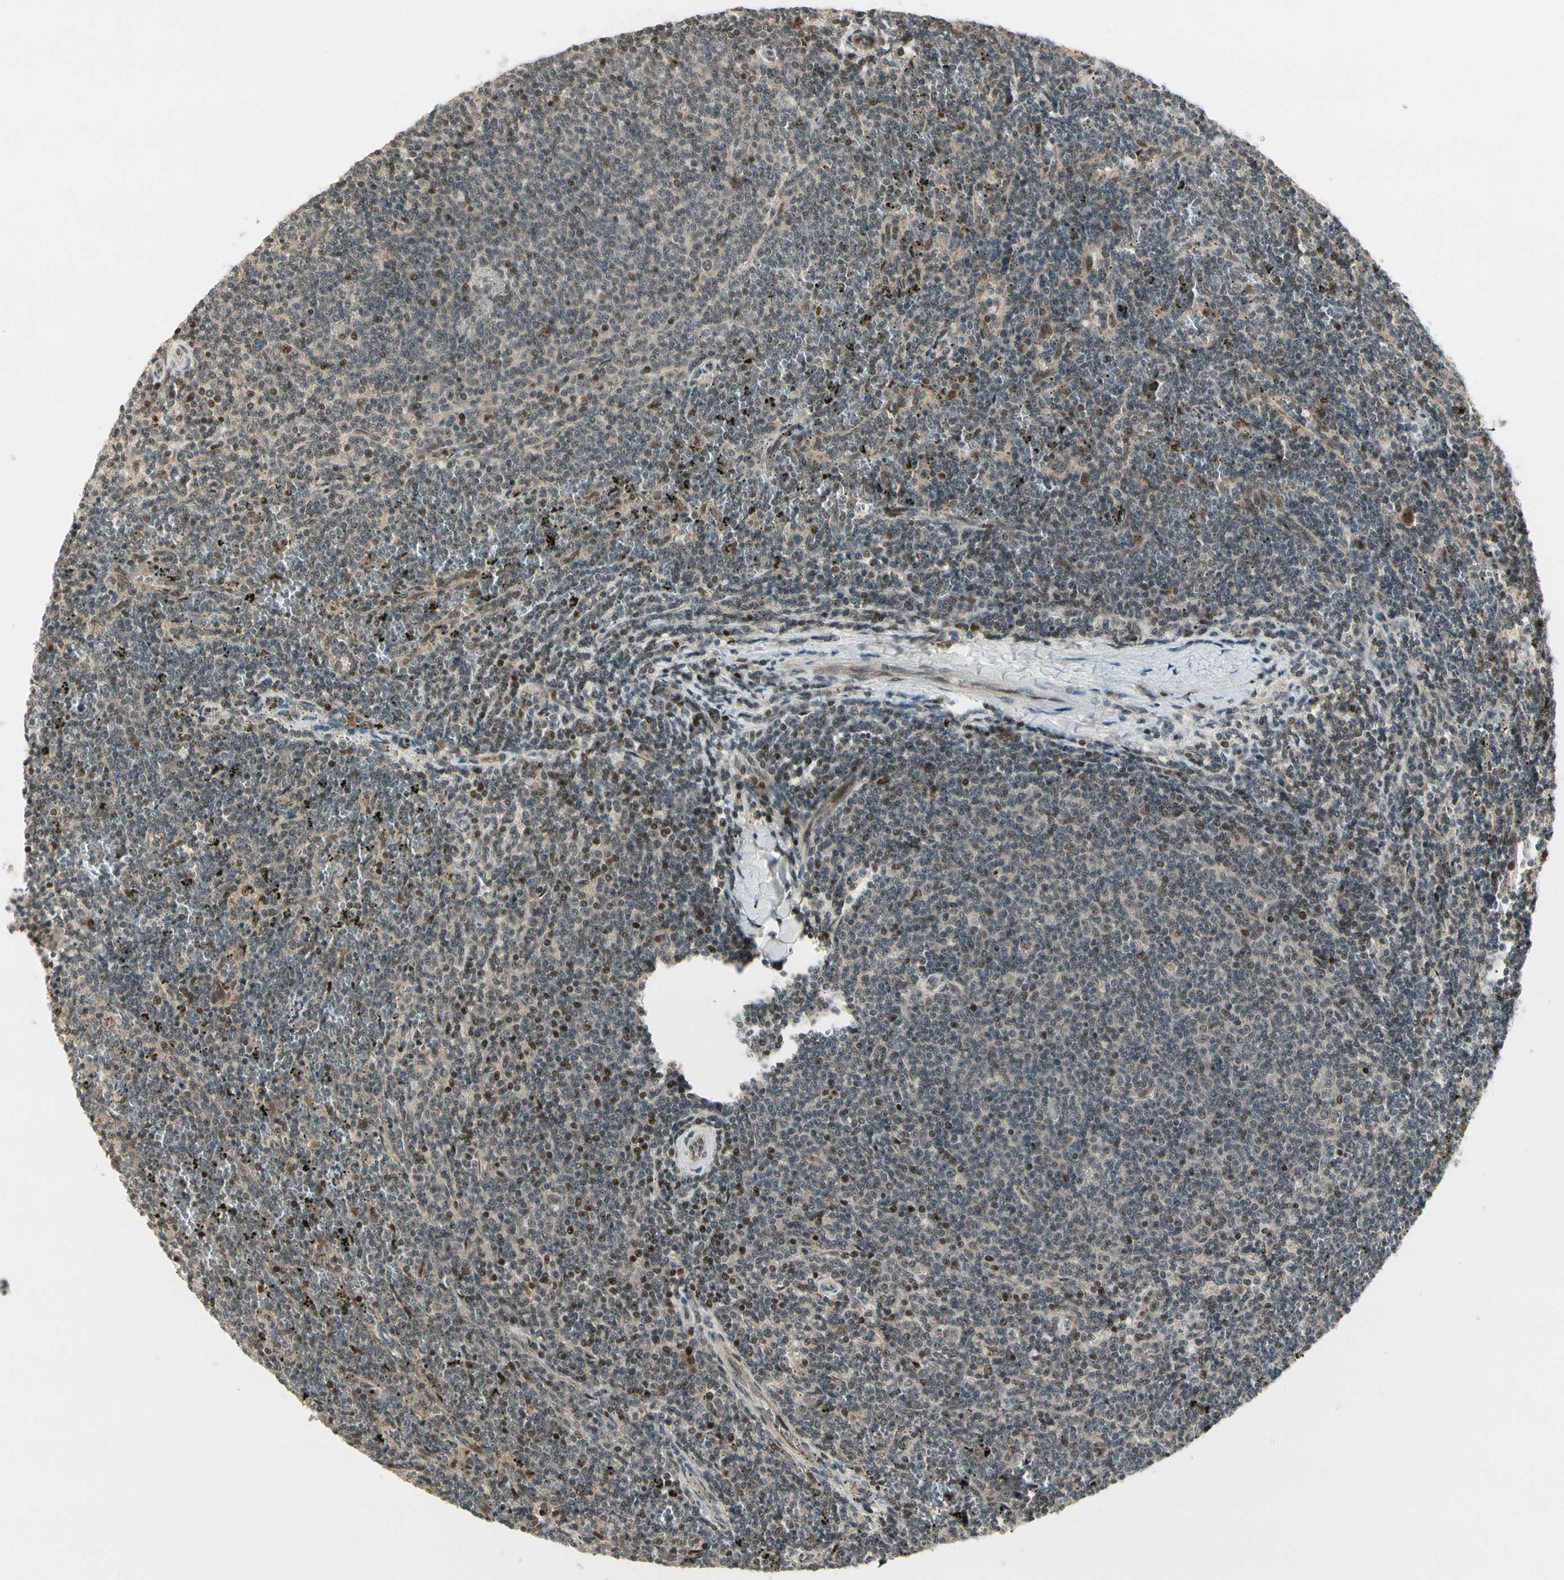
{"staining": {"intensity": "negative", "quantity": "none", "location": "none"}, "tissue": "lymphoma", "cell_type": "Tumor cells", "image_type": "cancer", "snomed": [{"axis": "morphology", "description": "Malignant lymphoma, non-Hodgkin's type, Low grade"}, {"axis": "topography", "description": "Spleen"}], "caption": "A high-resolution histopathology image shows immunohistochemistry (IHC) staining of low-grade malignant lymphoma, non-Hodgkin's type, which reveals no significant positivity in tumor cells. (Immunohistochemistry (ihc), brightfield microscopy, high magnification).", "gene": "CDK11A", "patient": {"sex": "female", "age": 50}}